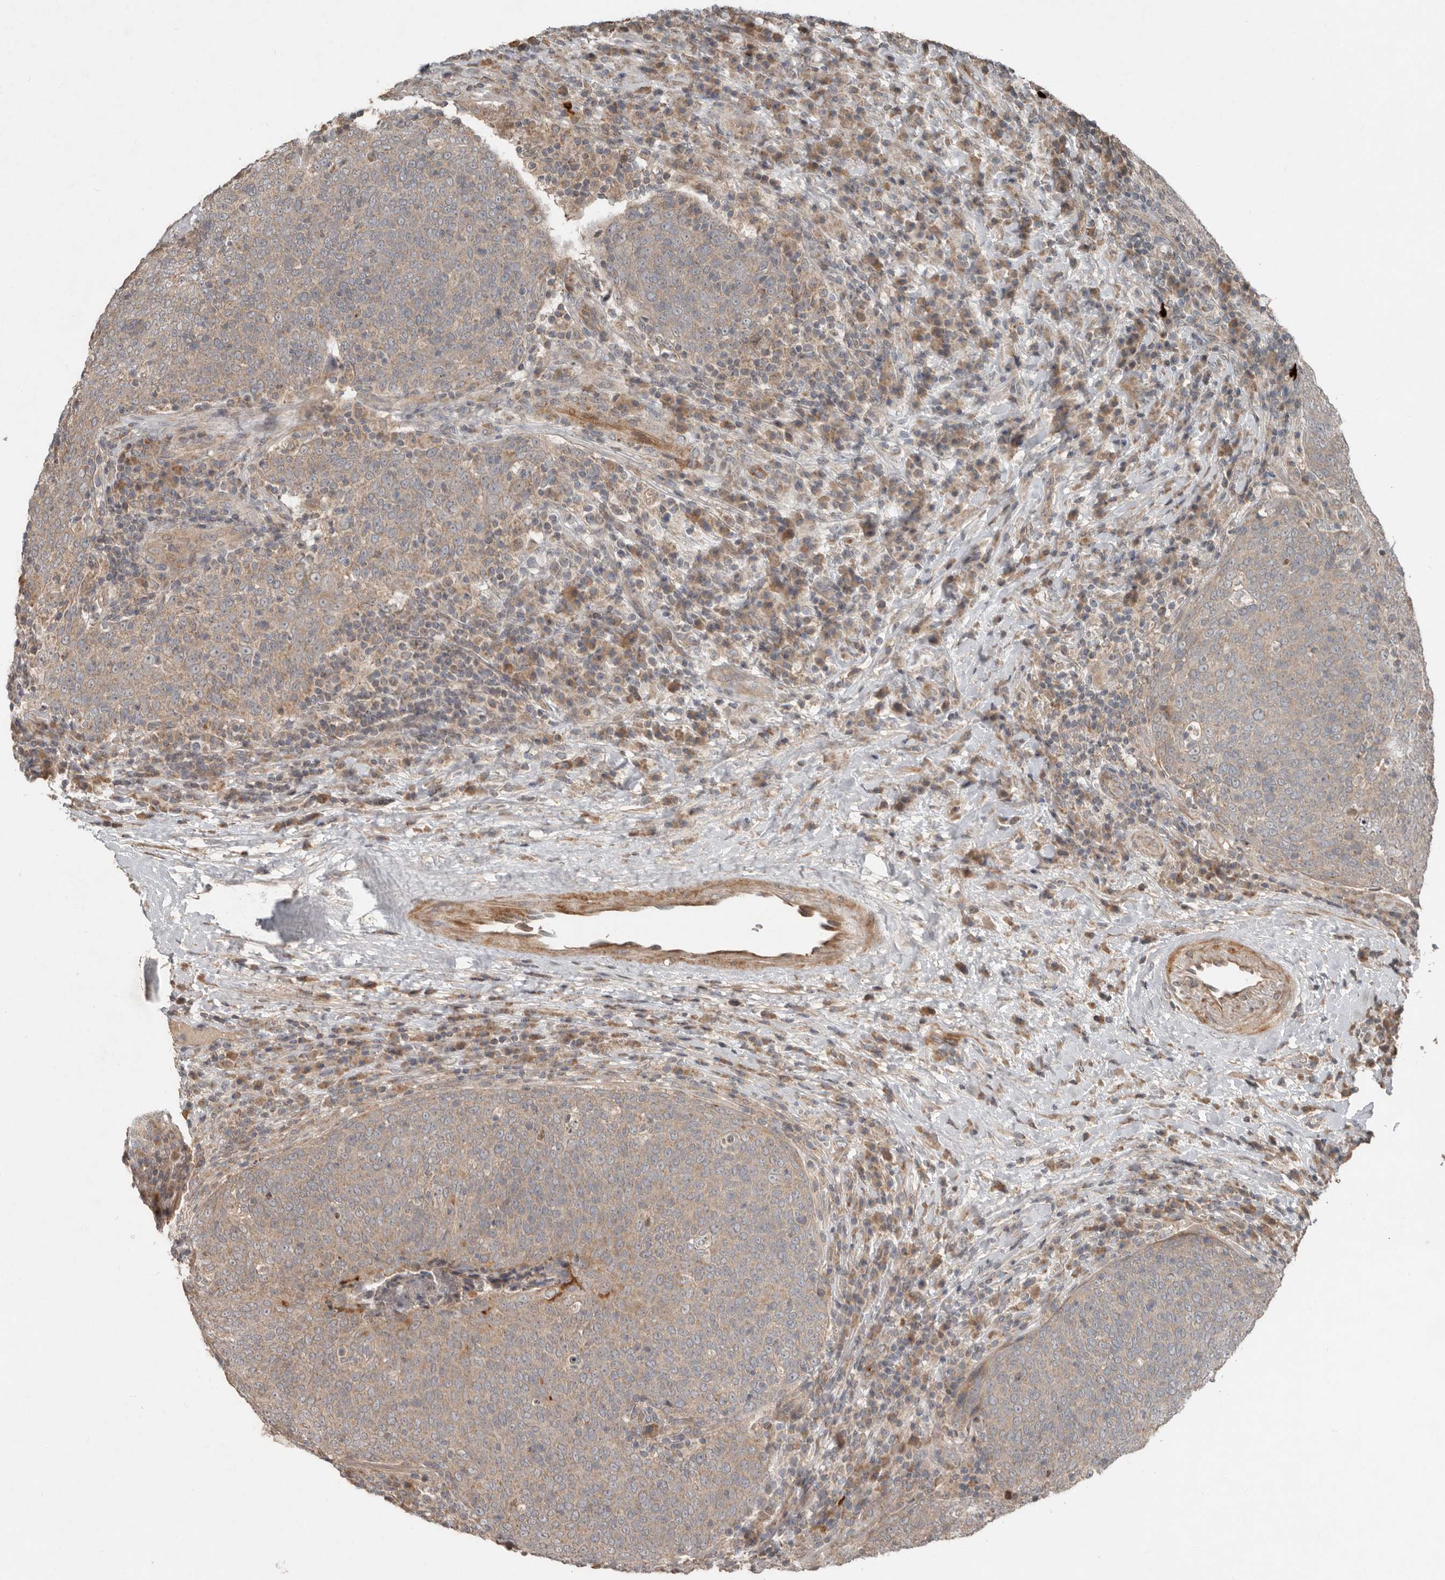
{"staining": {"intensity": "weak", "quantity": "25%-75%", "location": "cytoplasmic/membranous"}, "tissue": "head and neck cancer", "cell_type": "Tumor cells", "image_type": "cancer", "snomed": [{"axis": "morphology", "description": "Squamous cell carcinoma, NOS"}, {"axis": "morphology", "description": "Squamous cell carcinoma, metastatic, NOS"}, {"axis": "topography", "description": "Lymph node"}, {"axis": "topography", "description": "Head-Neck"}], "caption": "Protein staining of head and neck cancer tissue exhibits weak cytoplasmic/membranous positivity in about 25%-75% of tumor cells. (brown staining indicates protein expression, while blue staining denotes nuclei).", "gene": "SLC6A7", "patient": {"sex": "male", "age": 62}}